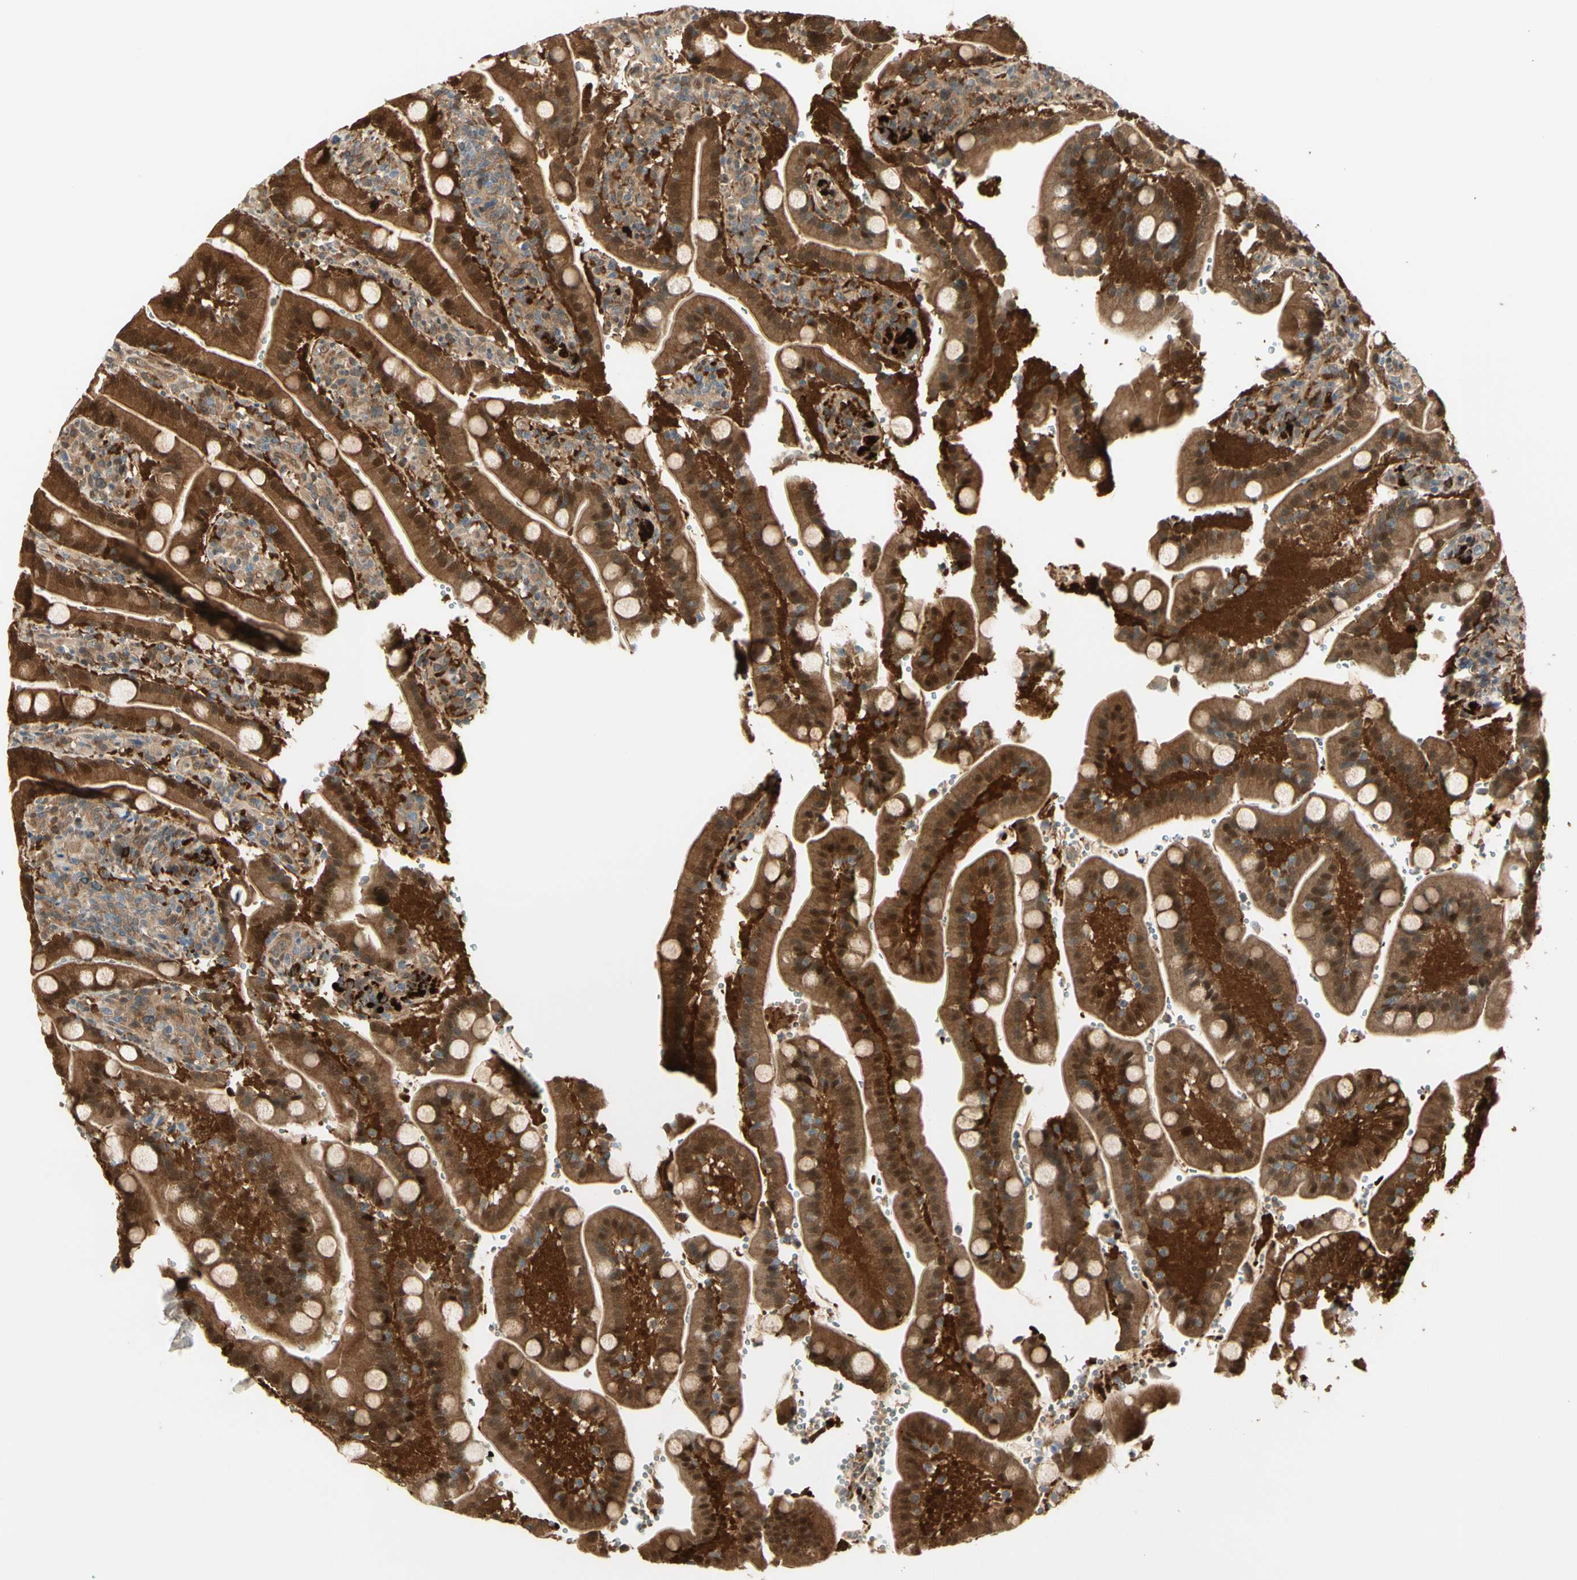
{"staining": {"intensity": "strong", "quantity": ">75%", "location": "cytoplasmic/membranous,nuclear"}, "tissue": "duodenum", "cell_type": "Glandular cells", "image_type": "normal", "snomed": [{"axis": "morphology", "description": "Normal tissue, NOS"}, {"axis": "topography", "description": "Small intestine, NOS"}], "caption": "Immunohistochemical staining of benign human duodenum displays >75% levels of strong cytoplasmic/membranous,nuclear protein staining in approximately >75% of glandular cells. Immunohistochemistry (ihc) stains the protein in brown and the nuclei are stained blue.", "gene": "SERPINB6", "patient": {"sex": "female", "age": 71}}